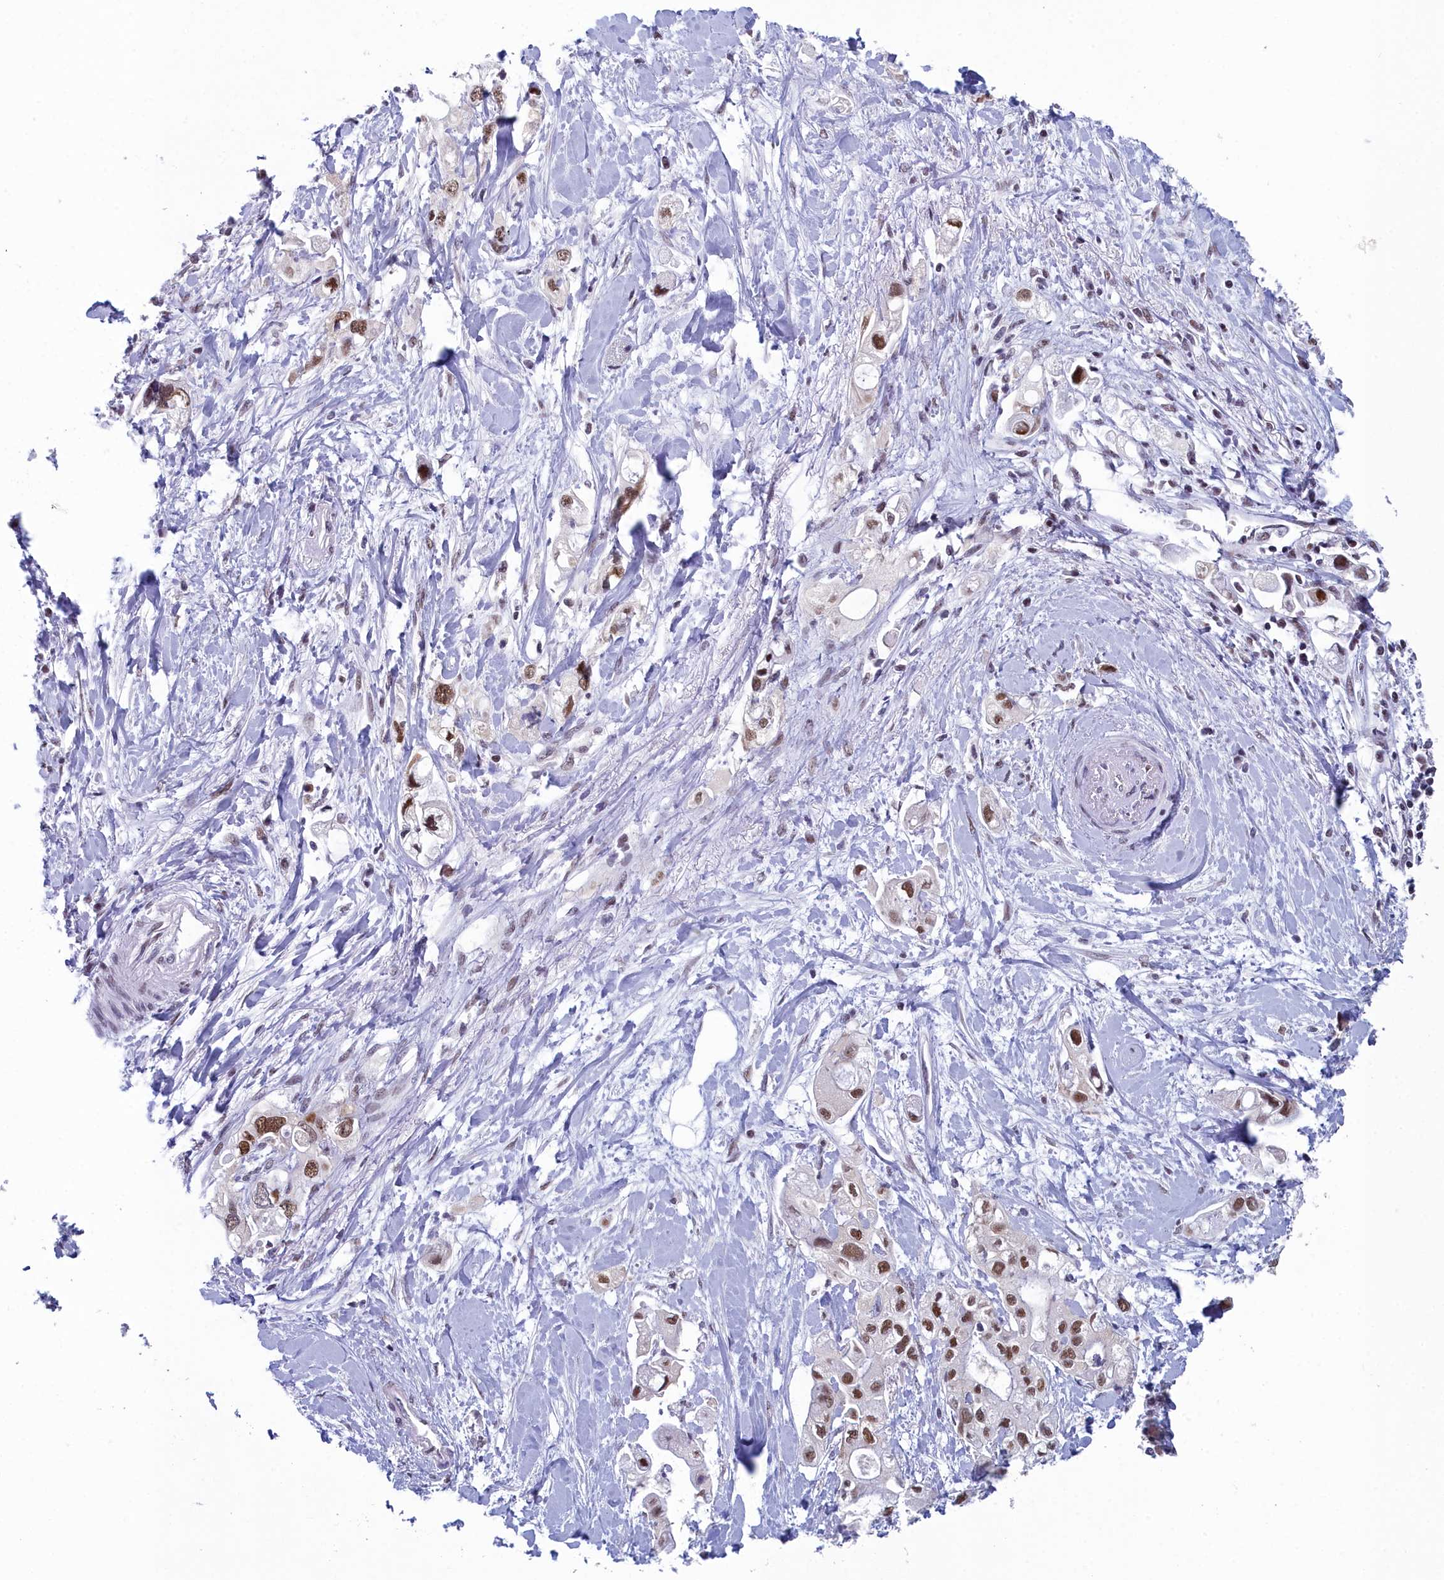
{"staining": {"intensity": "moderate", "quantity": ">75%", "location": "nuclear"}, "tissue": "pancreatic cancer", "cell_type": "Tumor cells", "image_type": "cancer", "snomed": [{"axis": "morphology", "description": "Adenocarcinoma, NOS"}, {"axis": "topography", "description": "Pancreas"}], "caption": "Protein staining of pancreatic cancer tissue demonstrates moderate nuclear staining in about >75% of tumor cells. (IHC, brightfield microscopy, high magnification).", "gene": "CCDC97", "patient": {"sex": "female", "age": 56}}